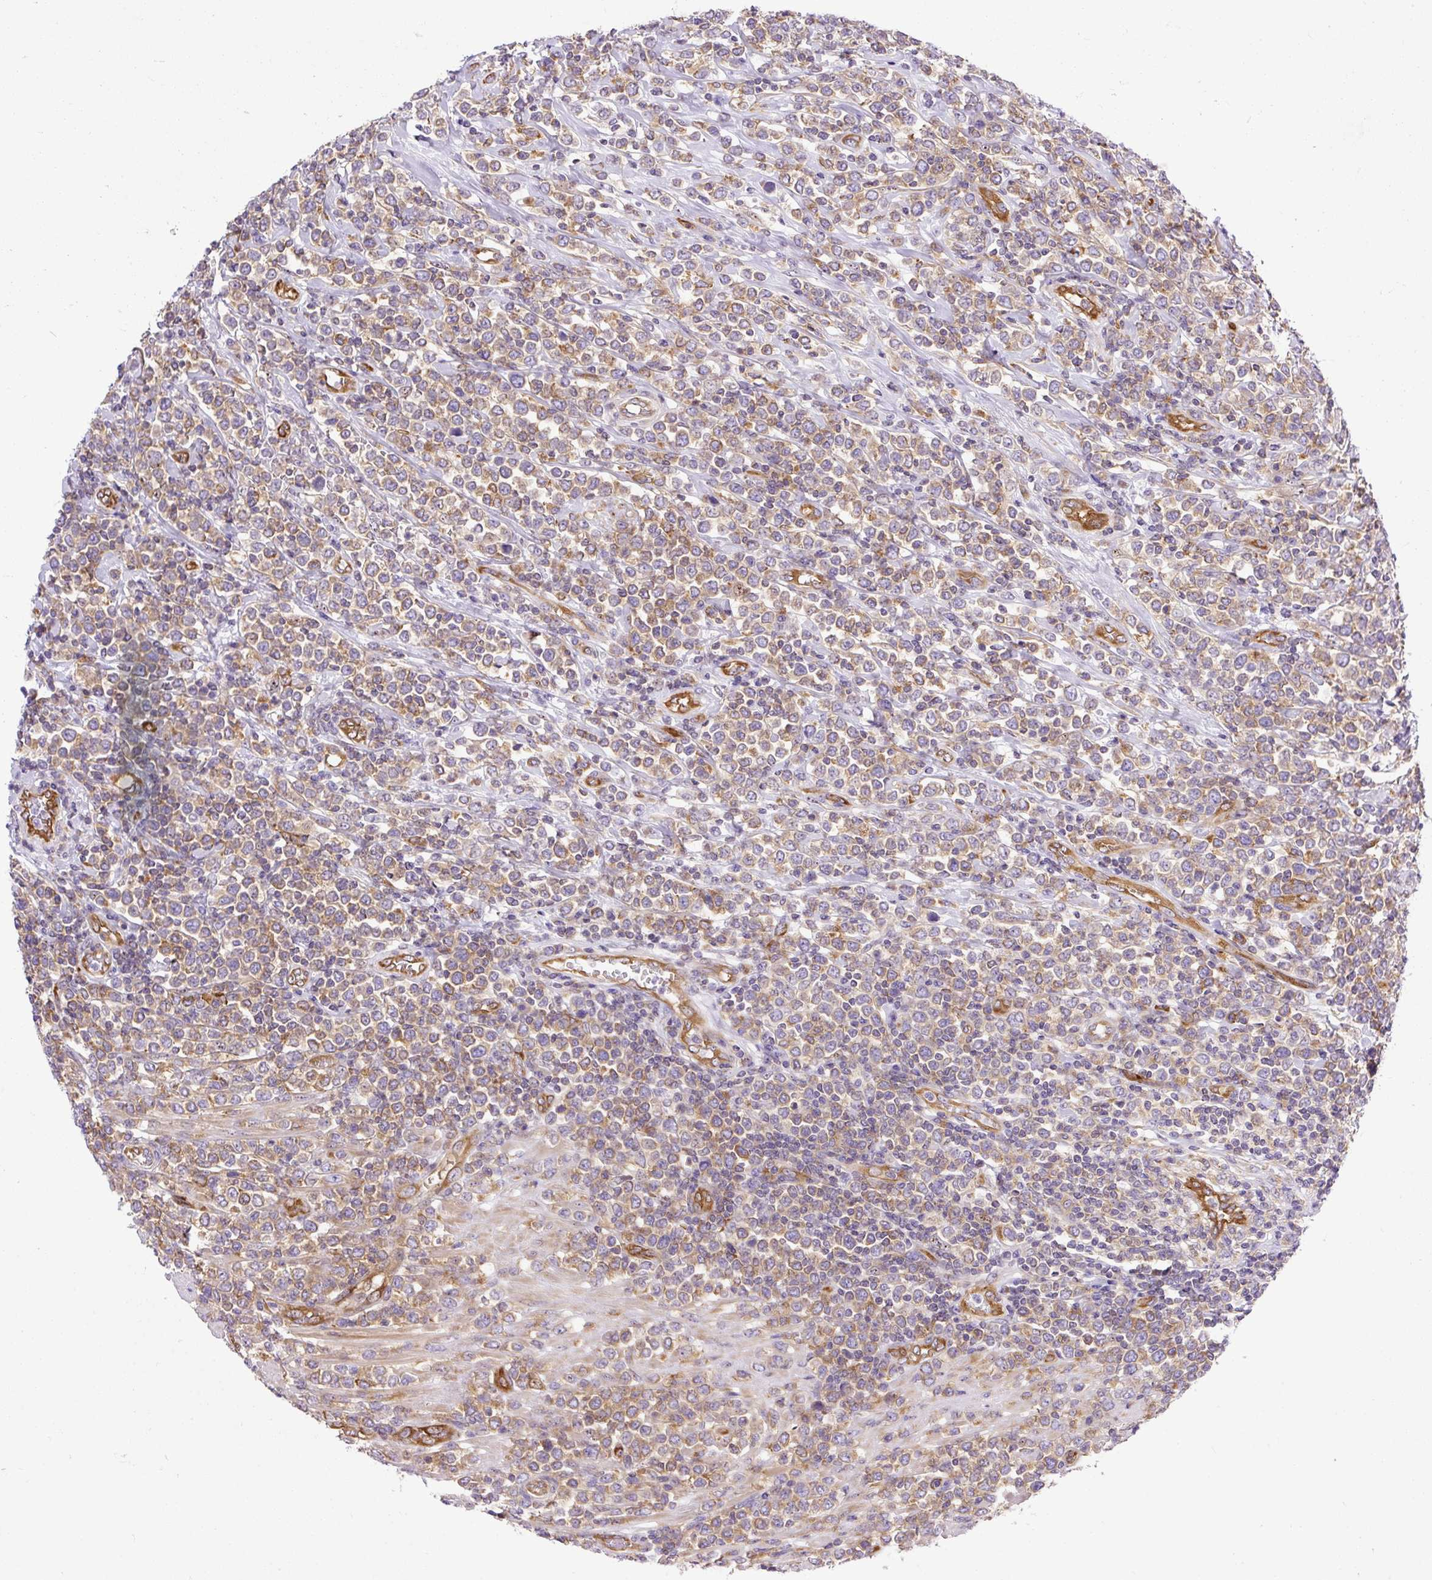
{"staining": {"intensity": "moderate", "quantity": "25%-75%", "location": "cytoplasmic/membranous"}, "tissue": "lymphoma", "cell_type": "Tumor cells", "image_type": "cancer", "snomed": [{"axis": "morphology", "description": "Malignant lymphoma, non-Hodgkin's type, High grade"}, {"axis": "topography", "description": "Soft tissue"}], "caption": "A brown stain labels moderate cytoplasmic/membranous expression of a protein in lymphoma tumor cells.", "gene": "MAP1S", "patient": {"sex": "female", "age": 56}}